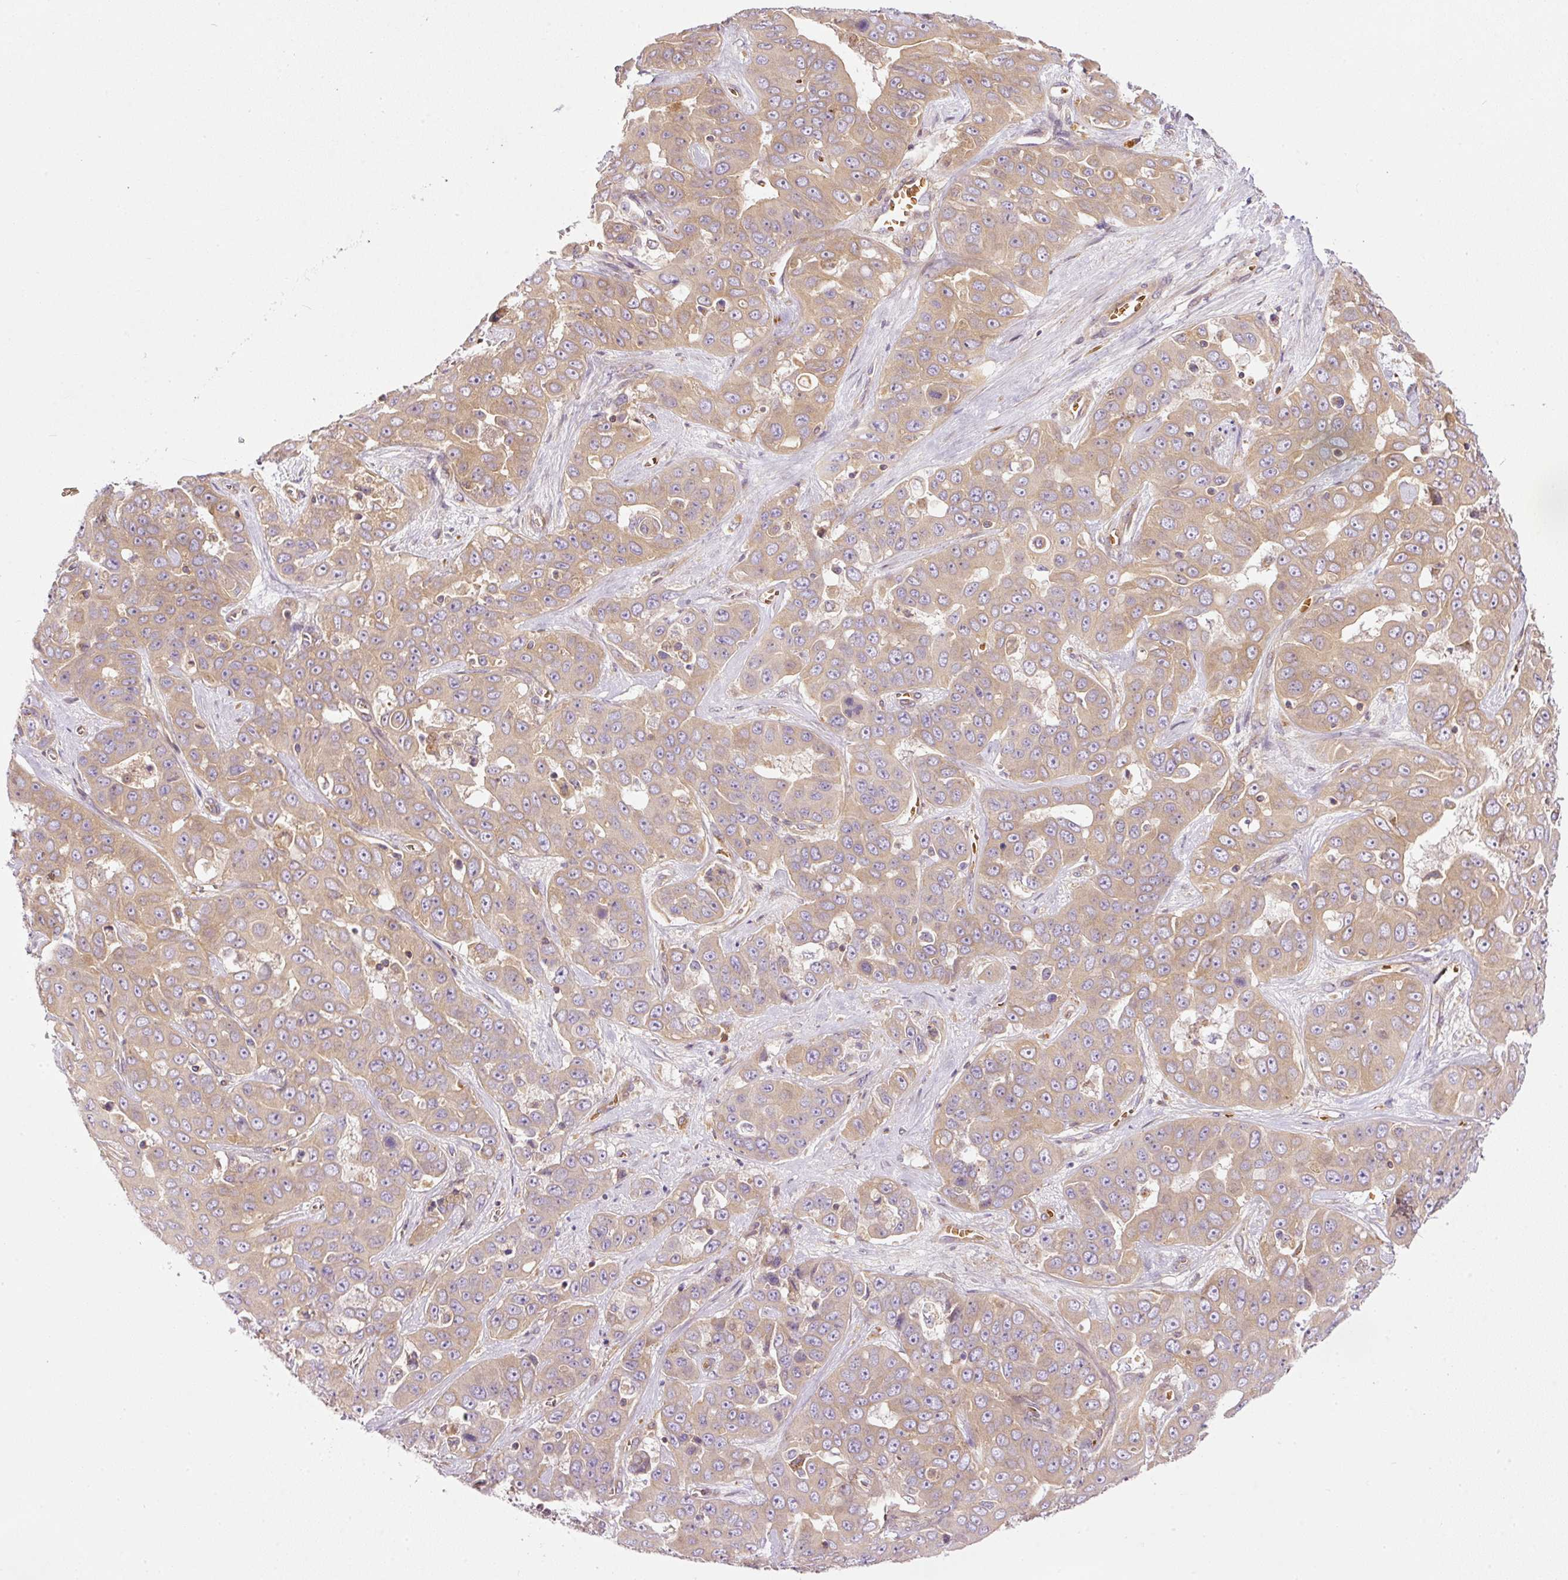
{"staining": {"intensity": "moderate", "quantity": ">75%", "location": "cytoplasmic/membranous"}, "tissue": "liver cancer", "cell_type": "Tumor cells", "image_type": "cancer", "snomed": [{"axis": "morphology", "description": "Cholangiocarcinoma"}, {"axis": "topography", "description": "Liver"}], "caption": "Approximately >75% of tumor cells in human liver cancer (cholangiocarcinoma) exhibit moderate cytoplasmic/membranous protein staining as visualized by brown immunohistochemical staining.", "gene": "TBC1D2B", "patient": {"sex": "female", "age": 52}}